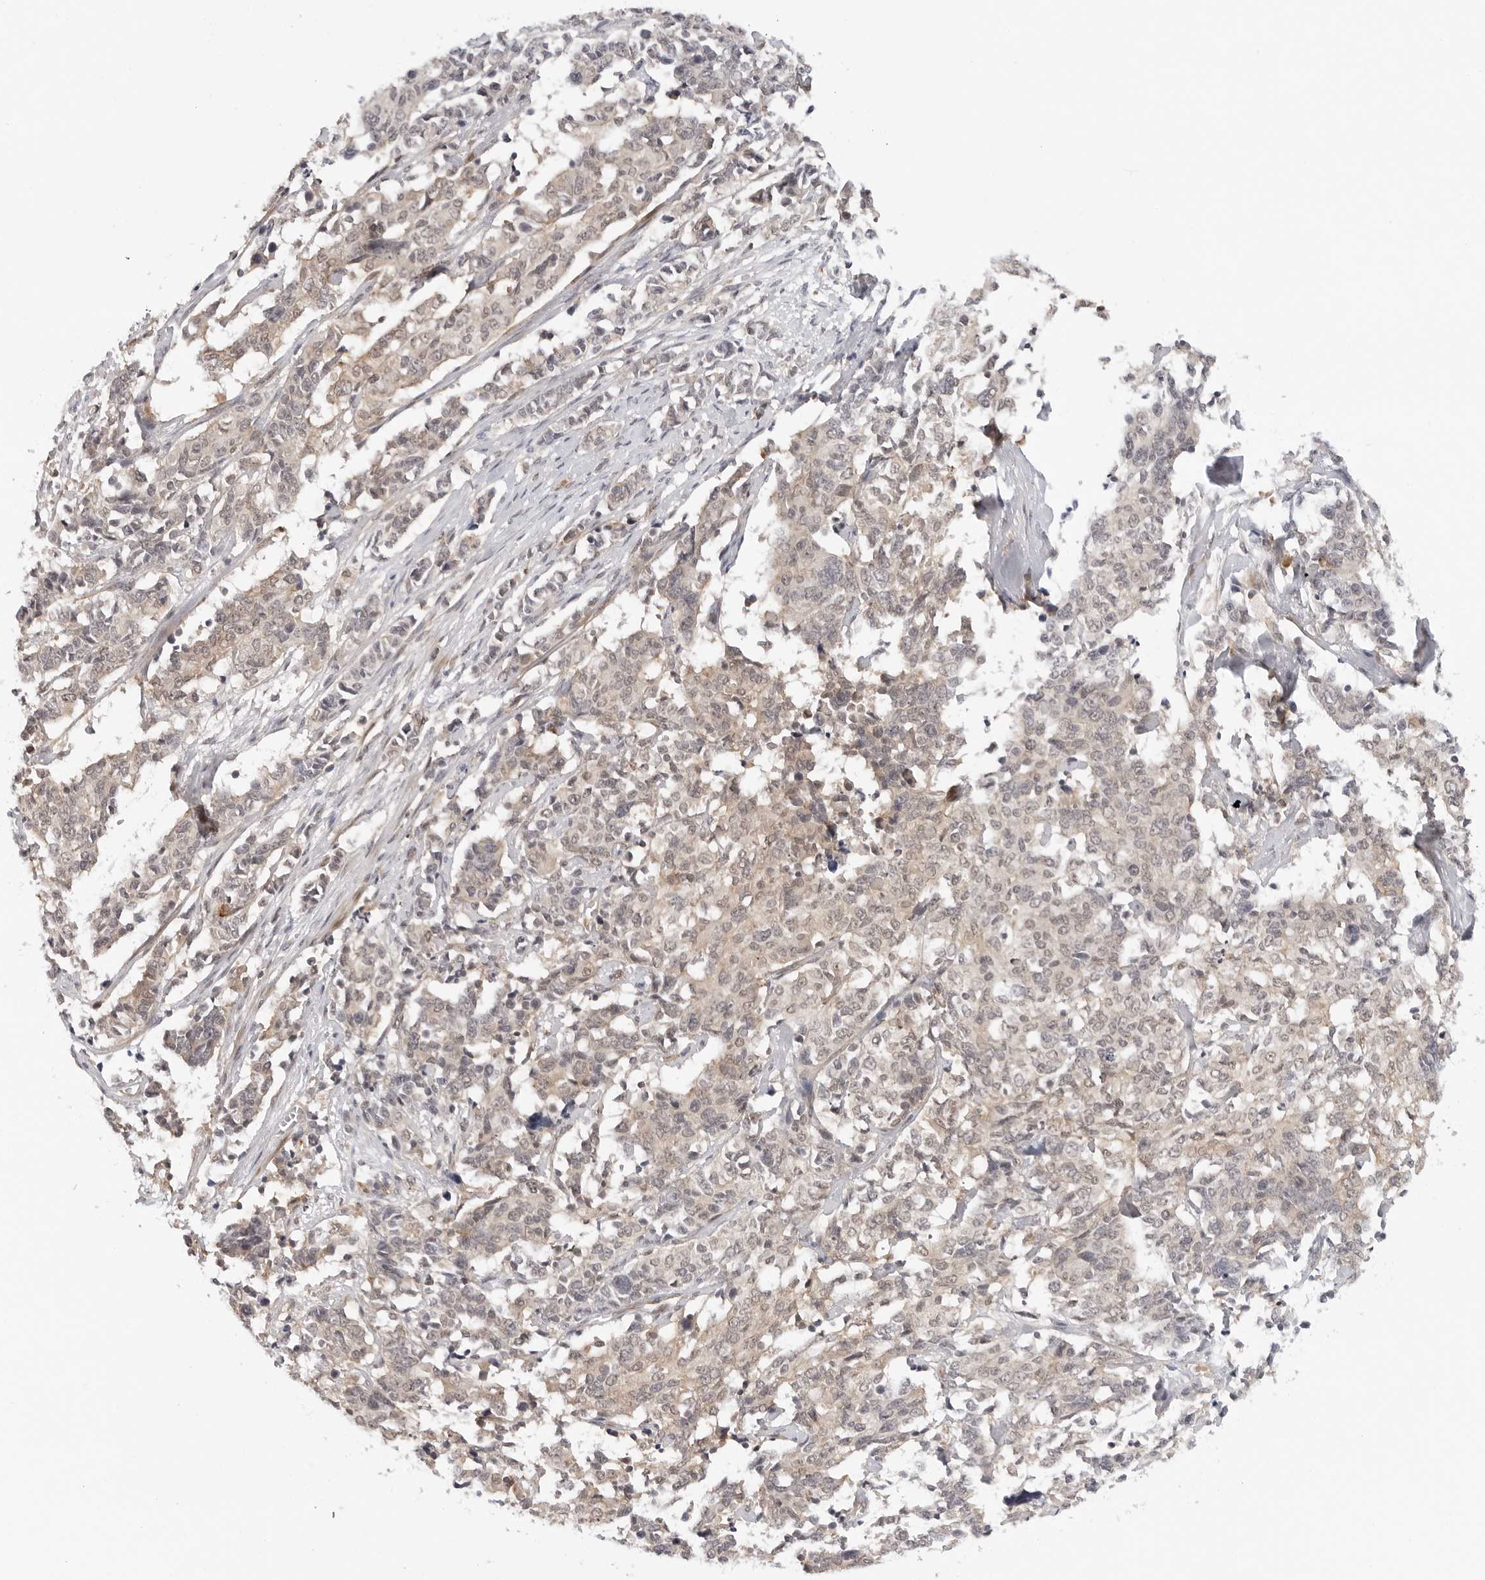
{"staining": {"intensity": "weak", "quantity": "<25%", "location": "cytoplasmic/membranous,nuclear"}, "tissue": "cervical cancer", "cell_type": "Tumor cells", "image_type": "cancer", "snomed": [{"axis": "morphology", "description": "Normal tissue, NOS"}, {"axis": "morphology", "description": "Squamous cell carcinoma, NOS"}, {"axis": "topography", "description": "Cervix"}], "caption": "The micrograph displays no significant positivity in tumor cells of cervical cancer.", "gene": "MAP2K5", "patient": {"sex": "female", "age": 35}}